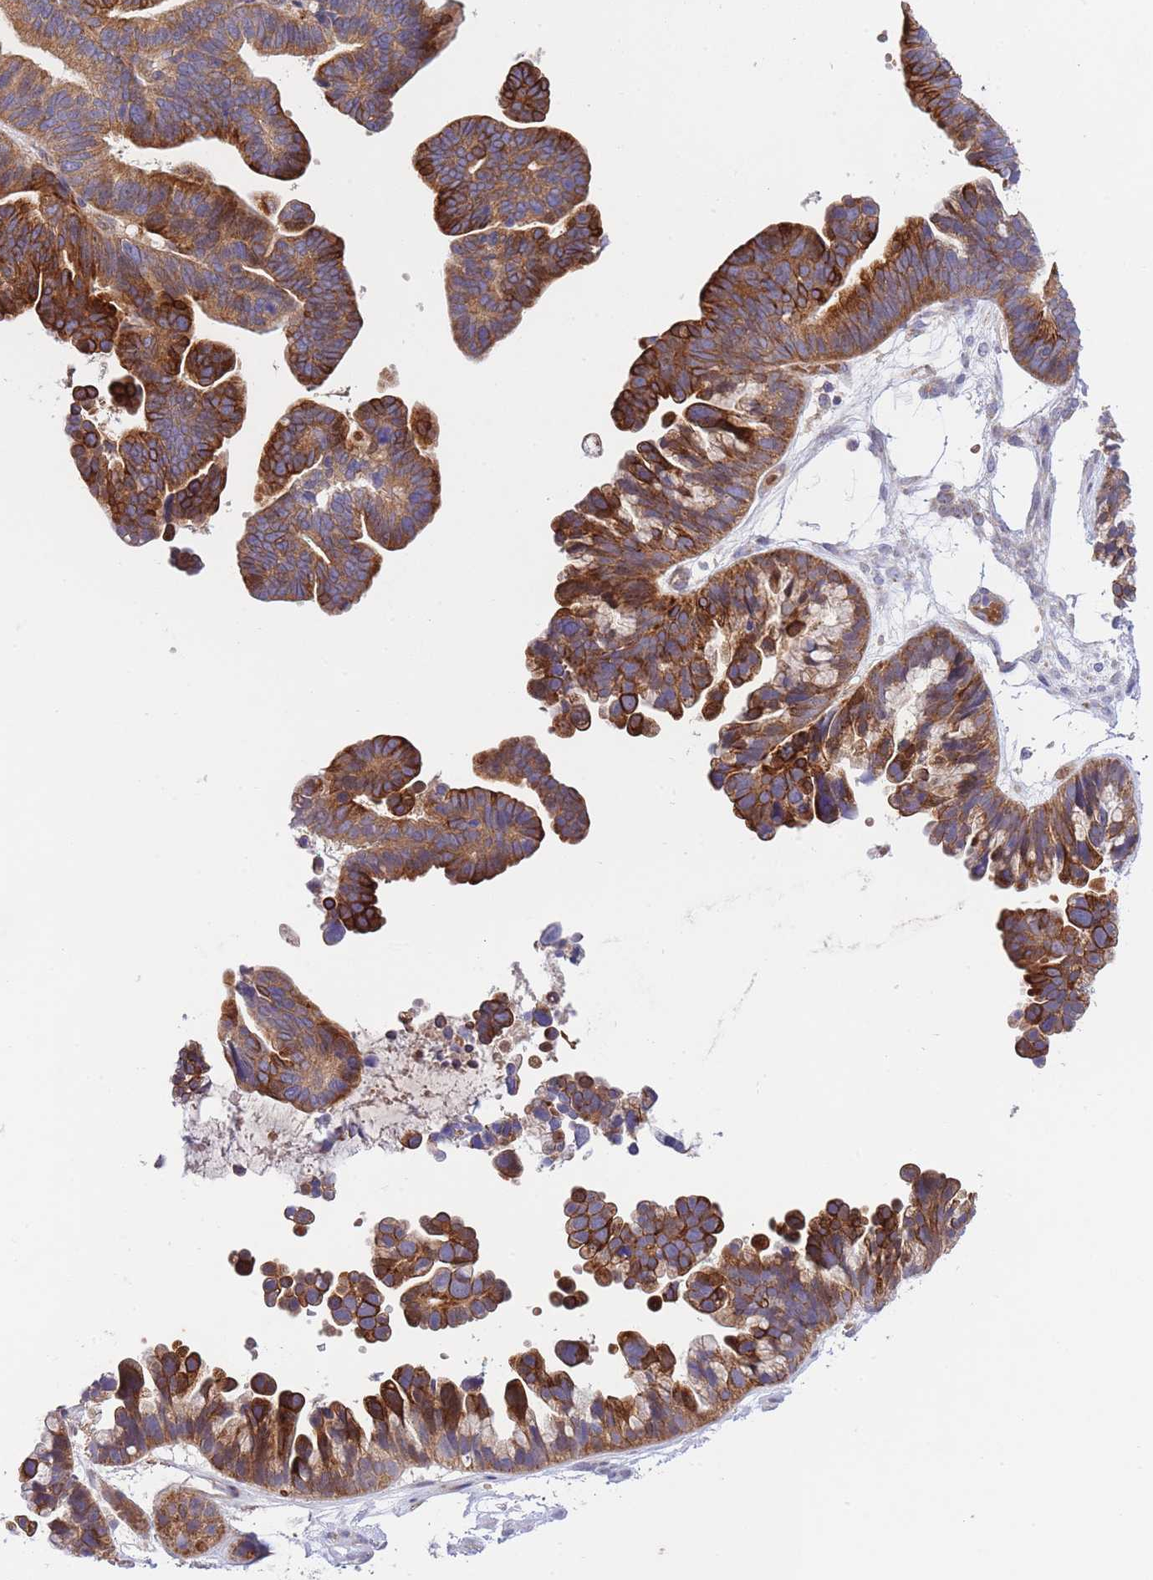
{"staining": {"intensity": "strong", "quantity": ">75%", "location": "cytoplasmic/membranous"}, "tissue": "ovarian cancer", "cell_type": "Tumor cells", "image_type": "cancer", "snomed": [{"axis": "morphology", "description": "Cystadenocarcinoma, serous, NOS"}, {"axis": "topography", "description": "Ovary"}], "caption": "A histopathology image showing strong cytoplasmic/membranous expression in about >75% of tumor cells in ovarian serous cystadenocarcinoma, as visualized by brown immunohistochemical staining.", "gene": "CHAC1", "patient": {"sex": "female", "age": 56}}